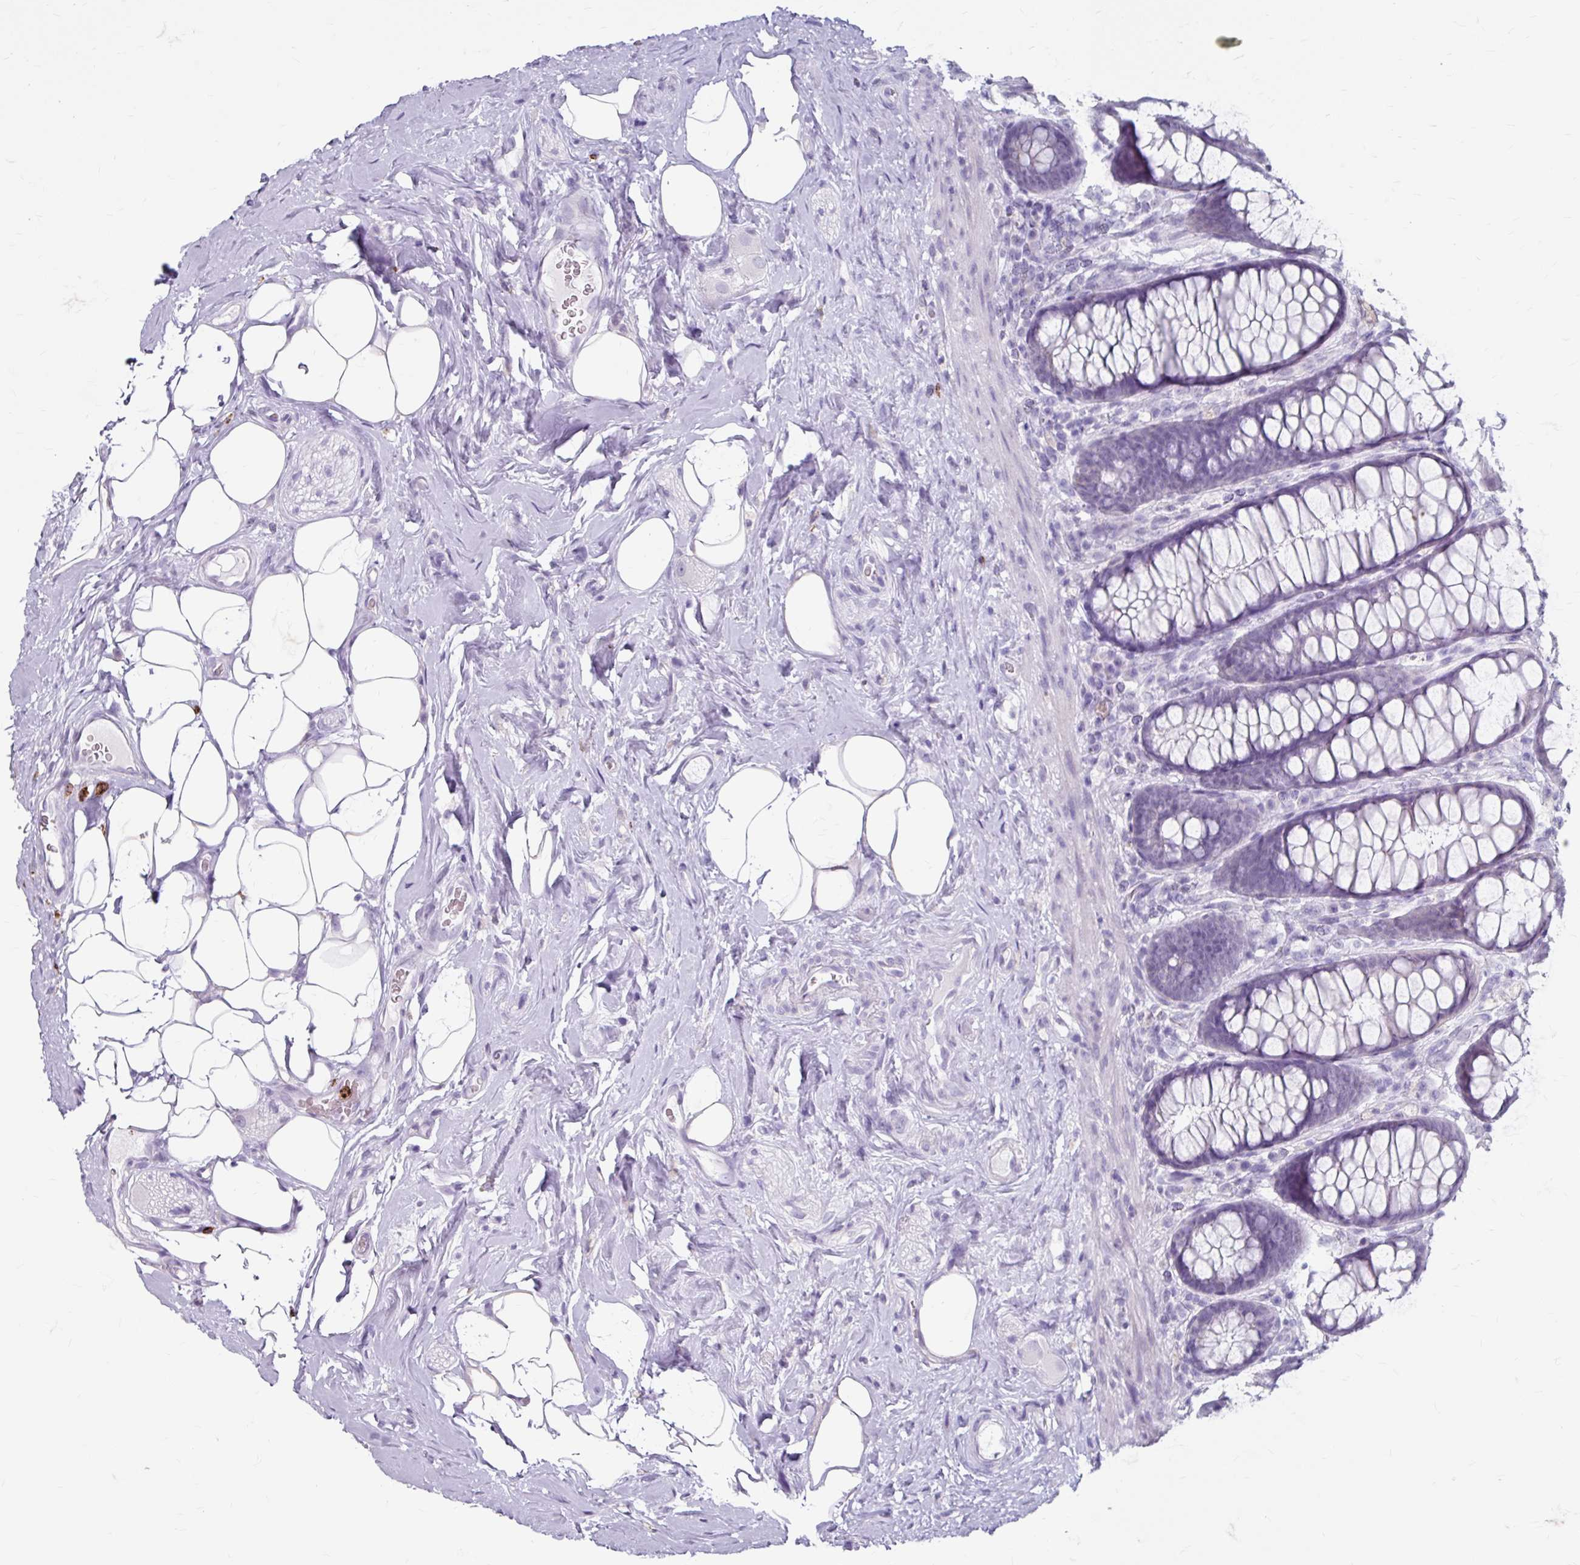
{"staining": {"intensity": "negative", "quantity": "none", "location": "none"}, "tissue": "rectum", "cell_type": "Glandular cells", "image_type": "normal", "snomed": [{"axis": "morphology", "description": "Normal tissue, NOS"}, {"axis": "topography", "description": "Rectum"}], "caption": "Rectum was stained to show a protein in brown. There is no significant expression in glandular cells. (Stains: DAB IHC with hematoxylin counter stain, Microscopy: brightfield microscopy at high magnification).", "gene": "ANKRD1", "patient": {"sex": "female", "age": 67}}